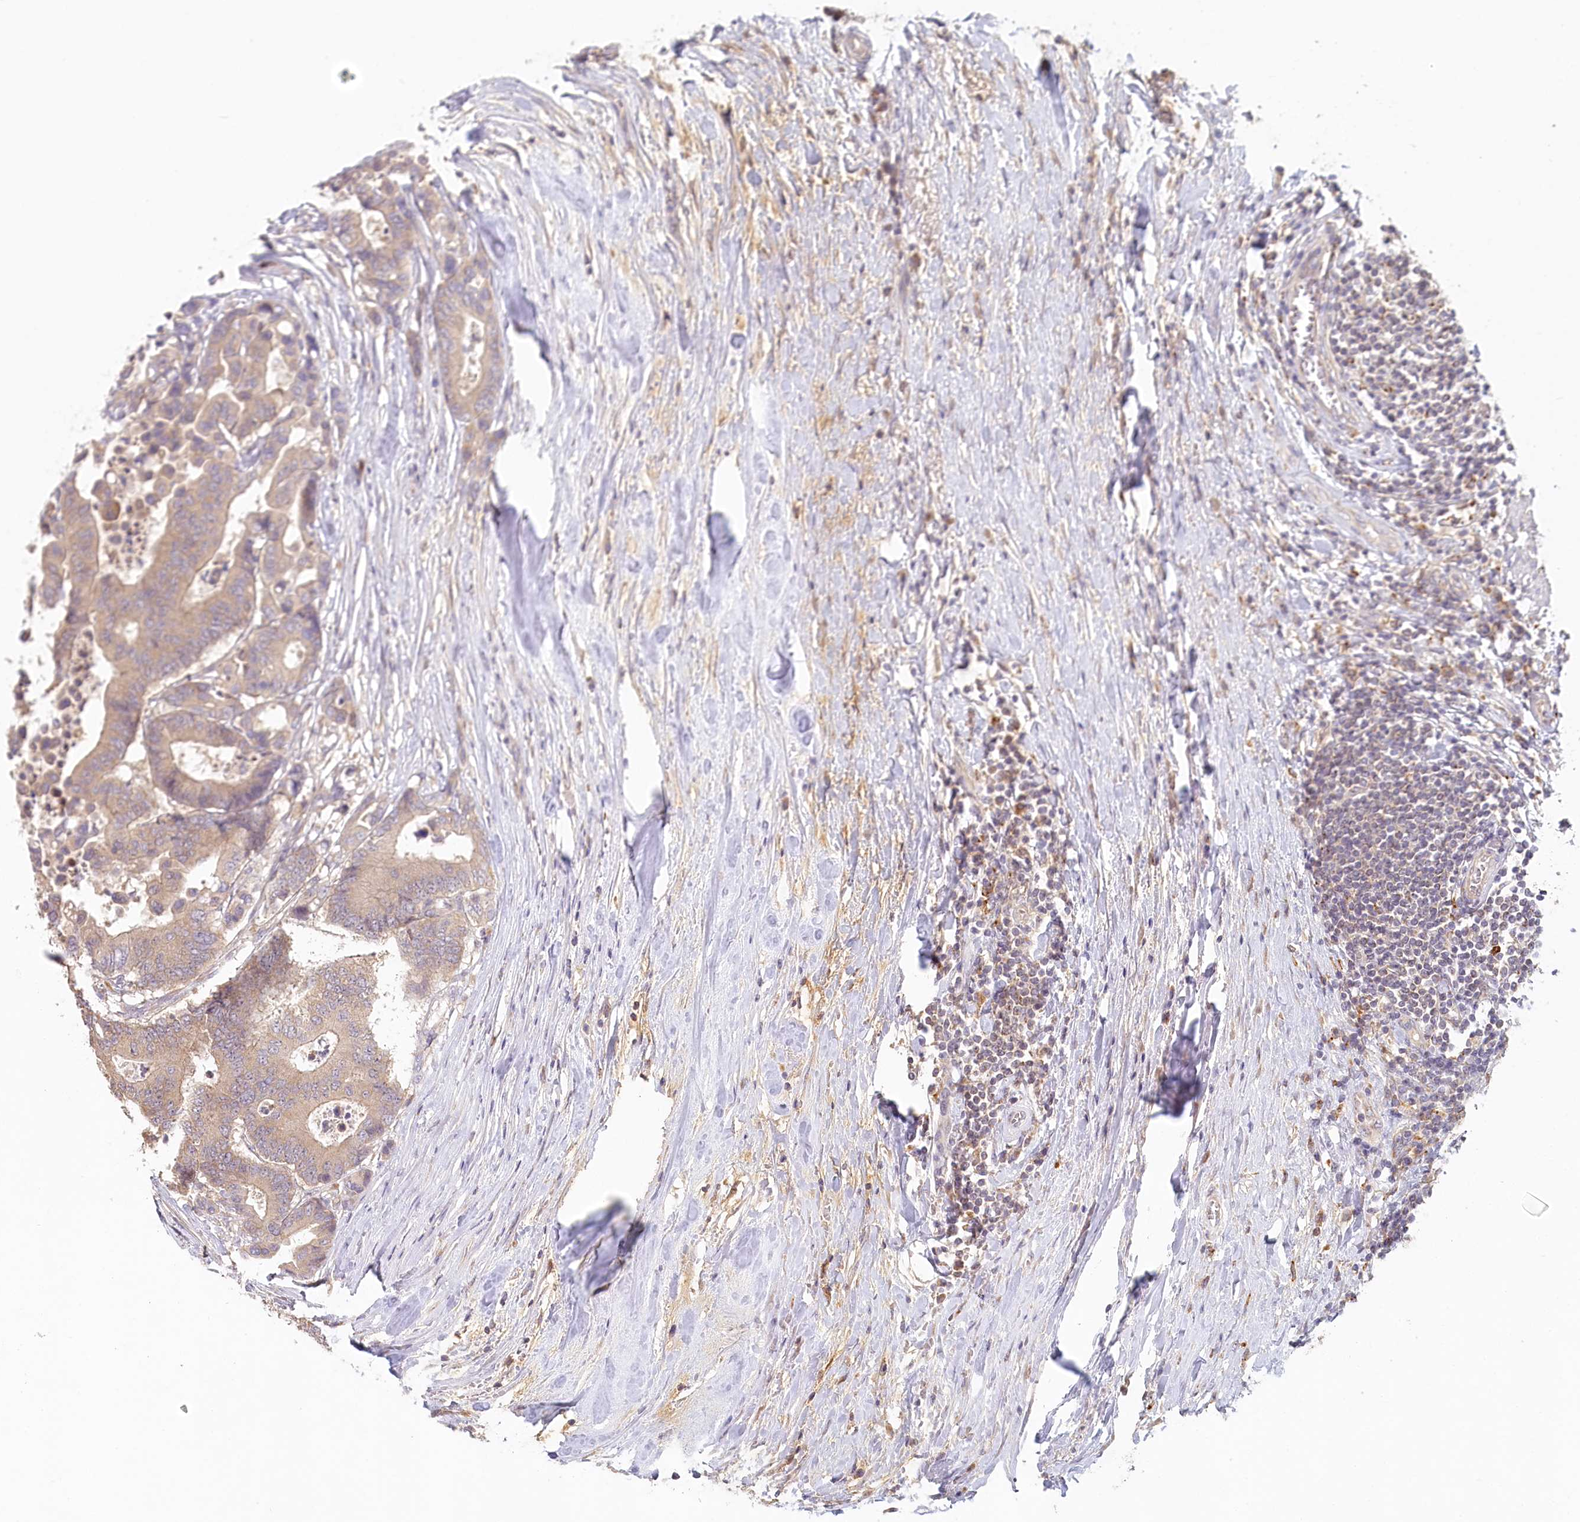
{"staining": {"intensity": "weak", "quantity": "25%-75%", "location": "cytoplasmic/membranous"}, "tissue": "colorectal cancer", "cell_type": "Tumor cells", "image_type": "cancer", "snomed": [{"axis": "morphology", "description": "Normal tissue, NOS"}, {"axis": "morphology", "description": "Adenocarcinoma, NOS"}, {"axis": "topography", "description": "Colon"}], "caption": "IHC photomicrograph of human colorectal cancer (adenocarcinoma) stained for a protein (brown), which reveals low levels of weak cytoplasmic/membranous staining in approximately 25%-75% of tumor cells.", "gene": "VSIG1", "patient": {"sex": "male", "age": 82}}